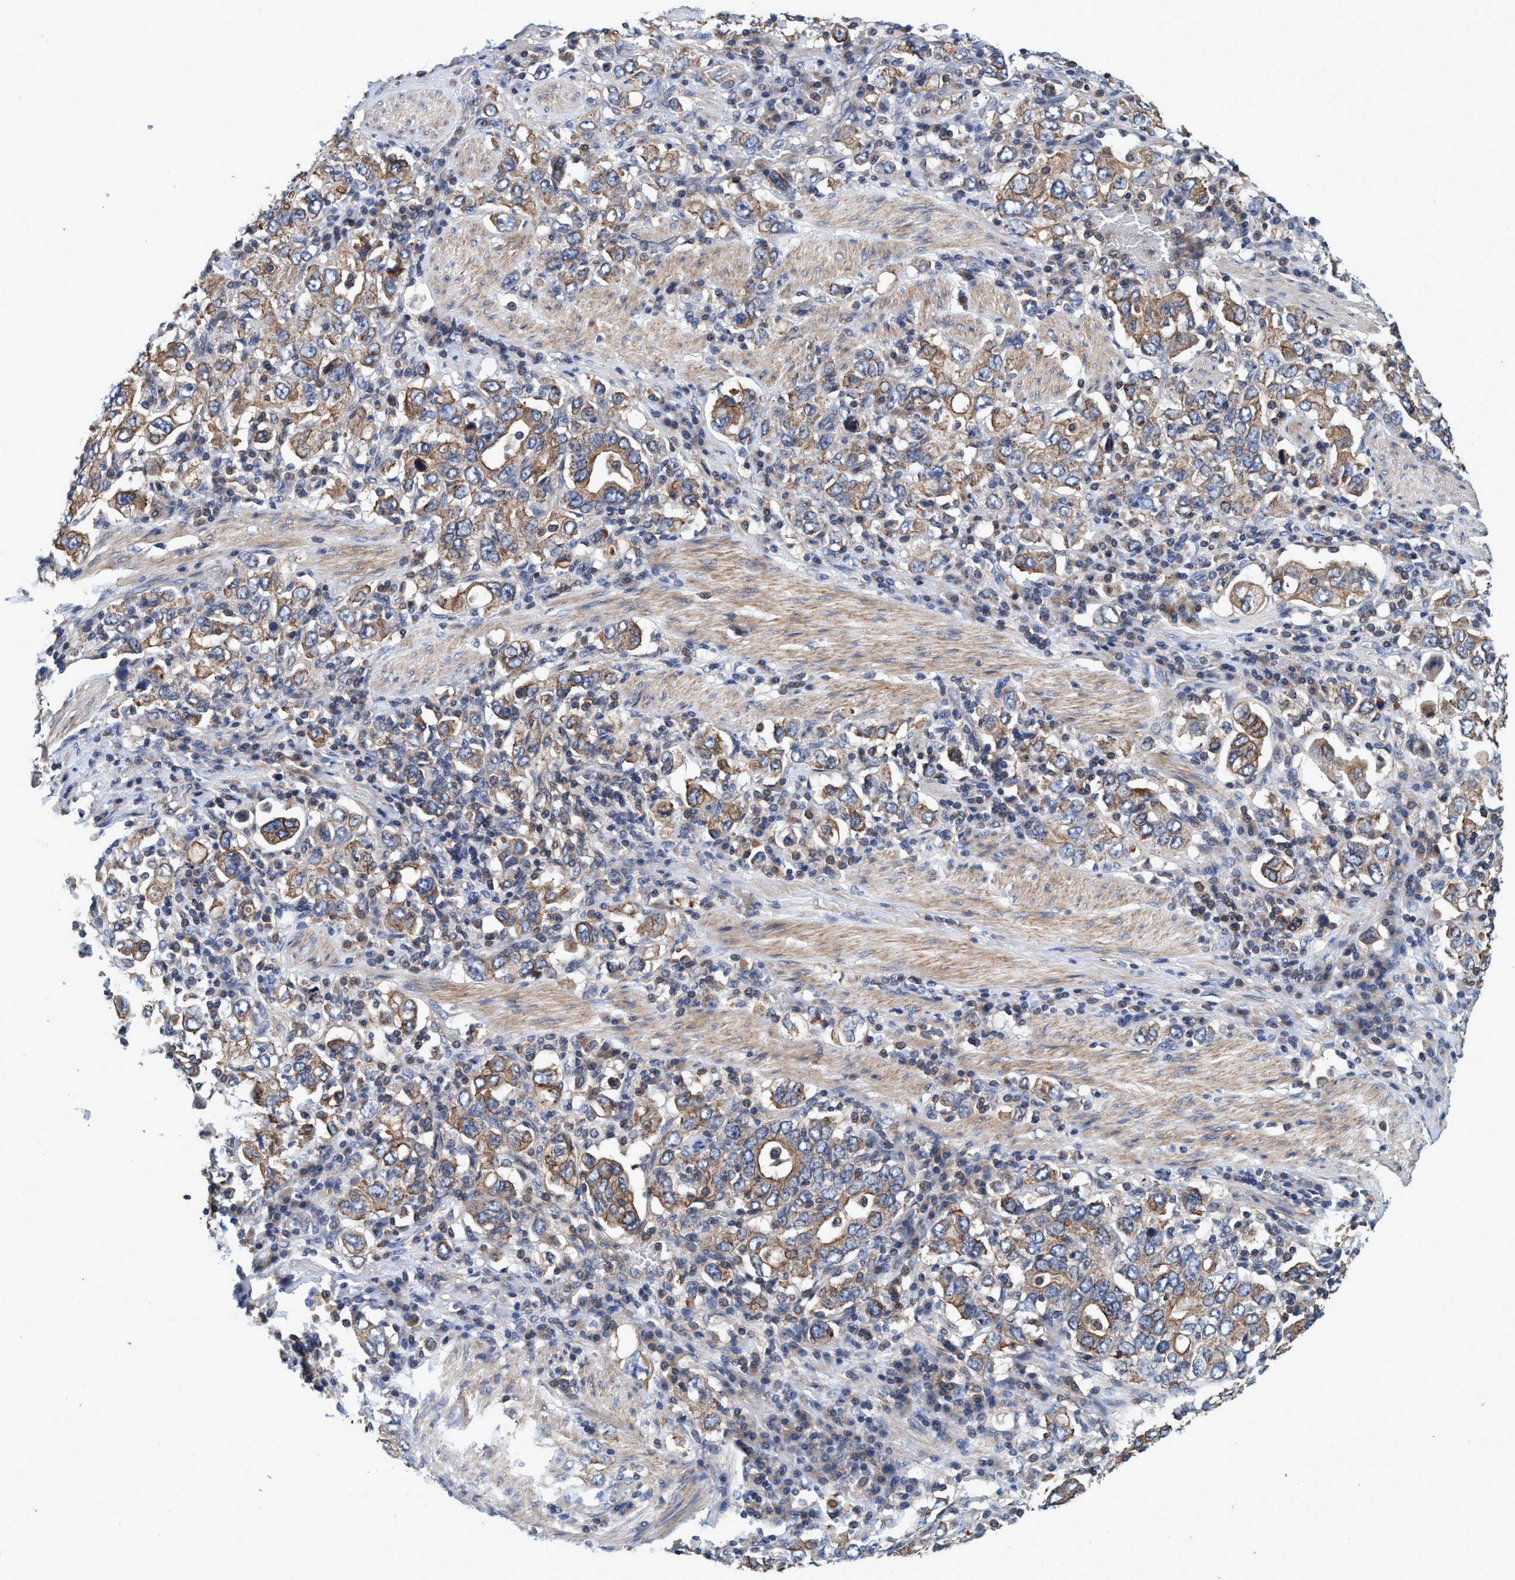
{"staining": {"intensity": "moderate", "quantity": ">75%", "location": "cytoplasmic/membranous"}, "tissue": "stomach cancer", "cell_type": "Tumor cells", "image_type": "cancer", "snomed": [{"axis": "morphology", "description": "Adenocarcinoma, NOS"}, {"axis": "topography", "description": "Stomach, upper"}], "caption": "Adenocarcinoma (stomach) was stained to show a protein in brown. There is medium levels of moderate cytoplasmic/membranous positivity in about >75% of tumor cells.", "gene": "CALCOCO2", "patient": {"sex": "male", "age": 62}}